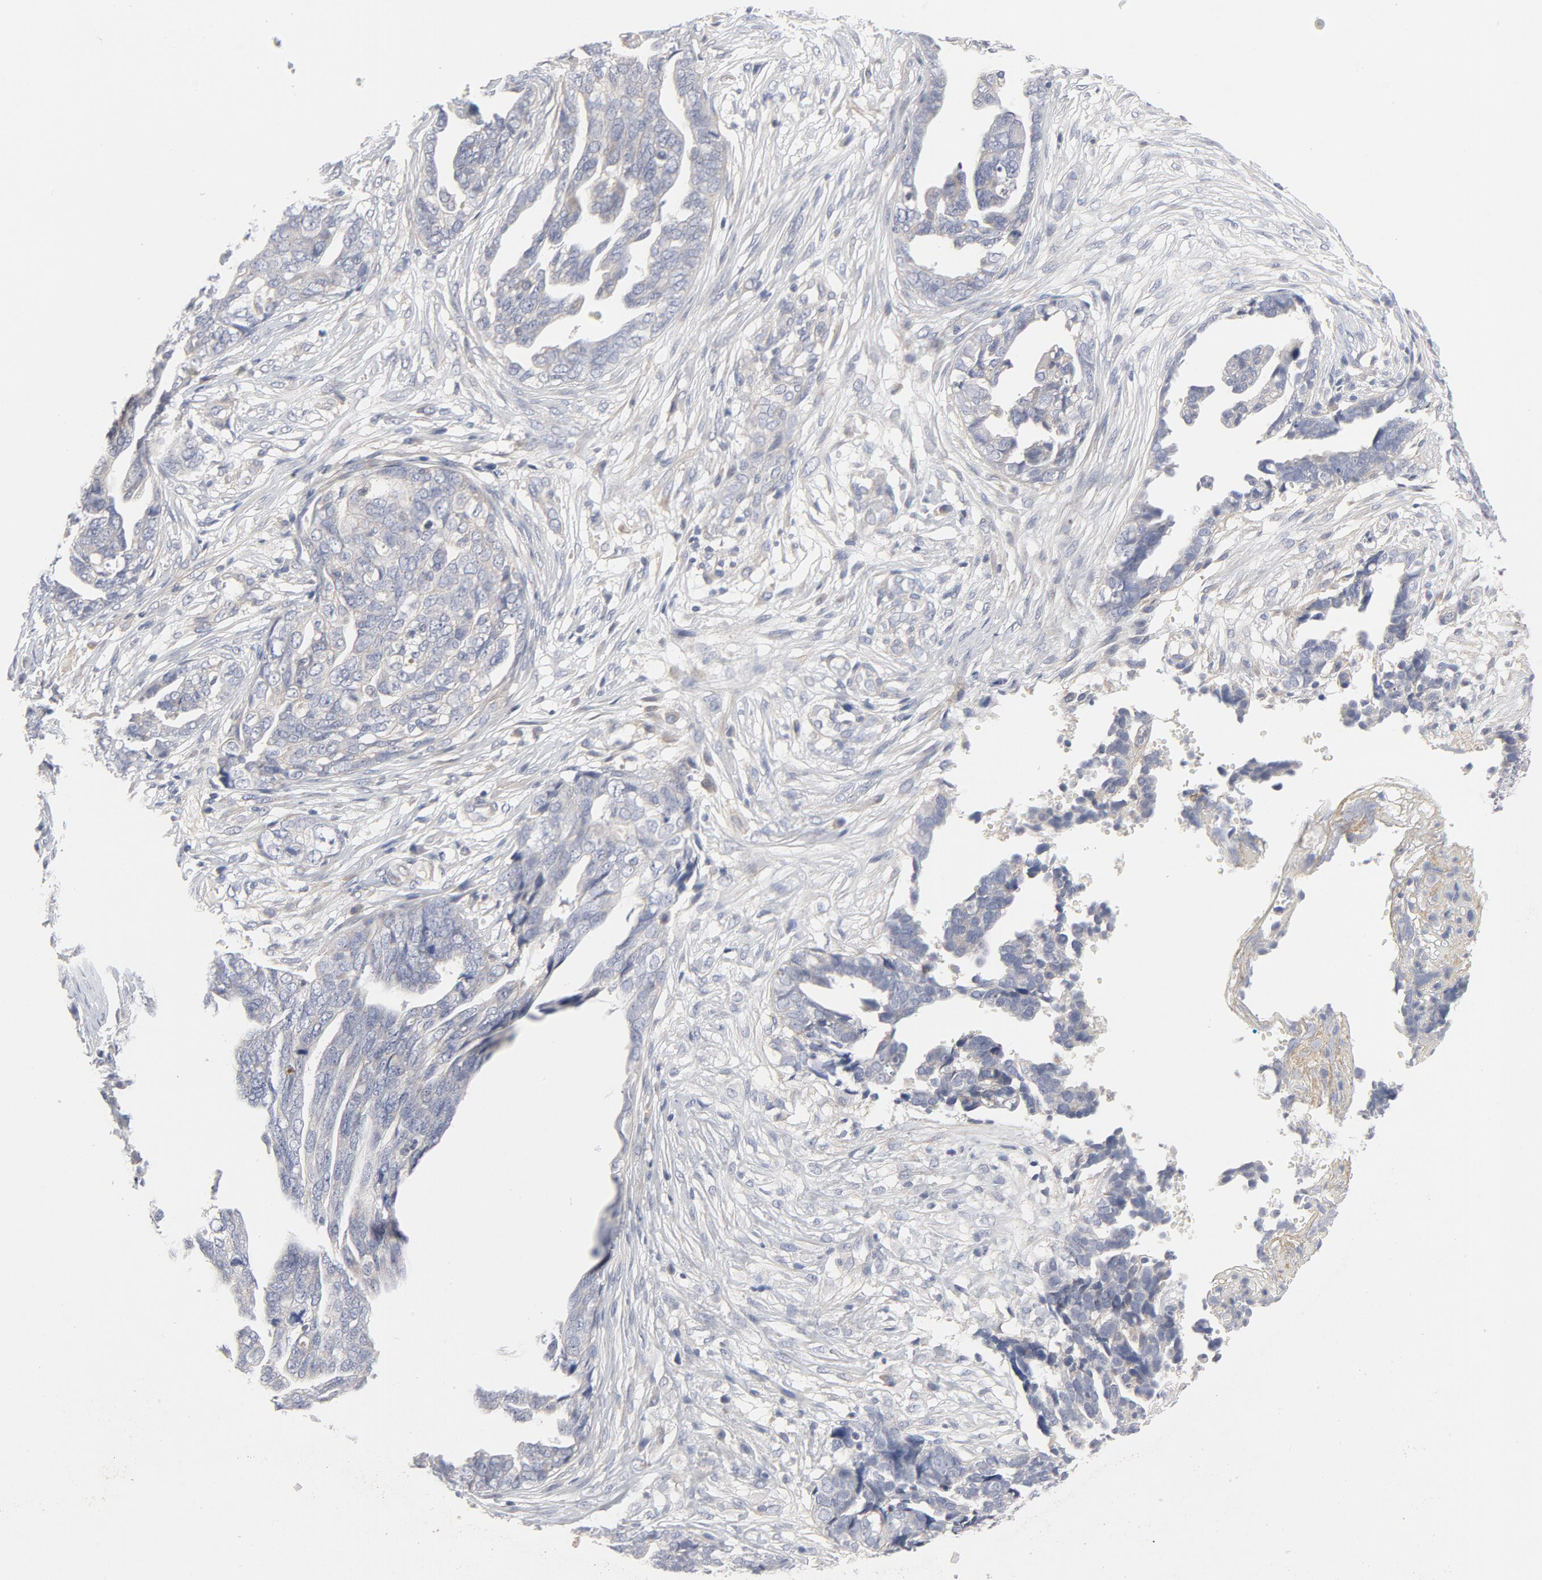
{"staining": {"intensity": "negative", "quantity": "none", "location": "none"}, "tissue": "ovarian cancer", "cell_type": "Tumor cells", "image_type": "cancer", "snomed": [{"axis": "morphology", "description": "Normal tissue, NOS"}, {"axis": "morphology", "description": "Cystadenocarcinoma, serous, NOS"}, {"axis": "topography", "description": "Fallopian tube"}, {"axis": "topography", "description": "Ovary"}], "caption": "This is a photomicrograph of IHC staining of serous cystadenocarcinoma (ovarian), which shows no expression in tumor cells.", "gene": "ROCK1", "patient": {"sex": "female", "age": 56}}